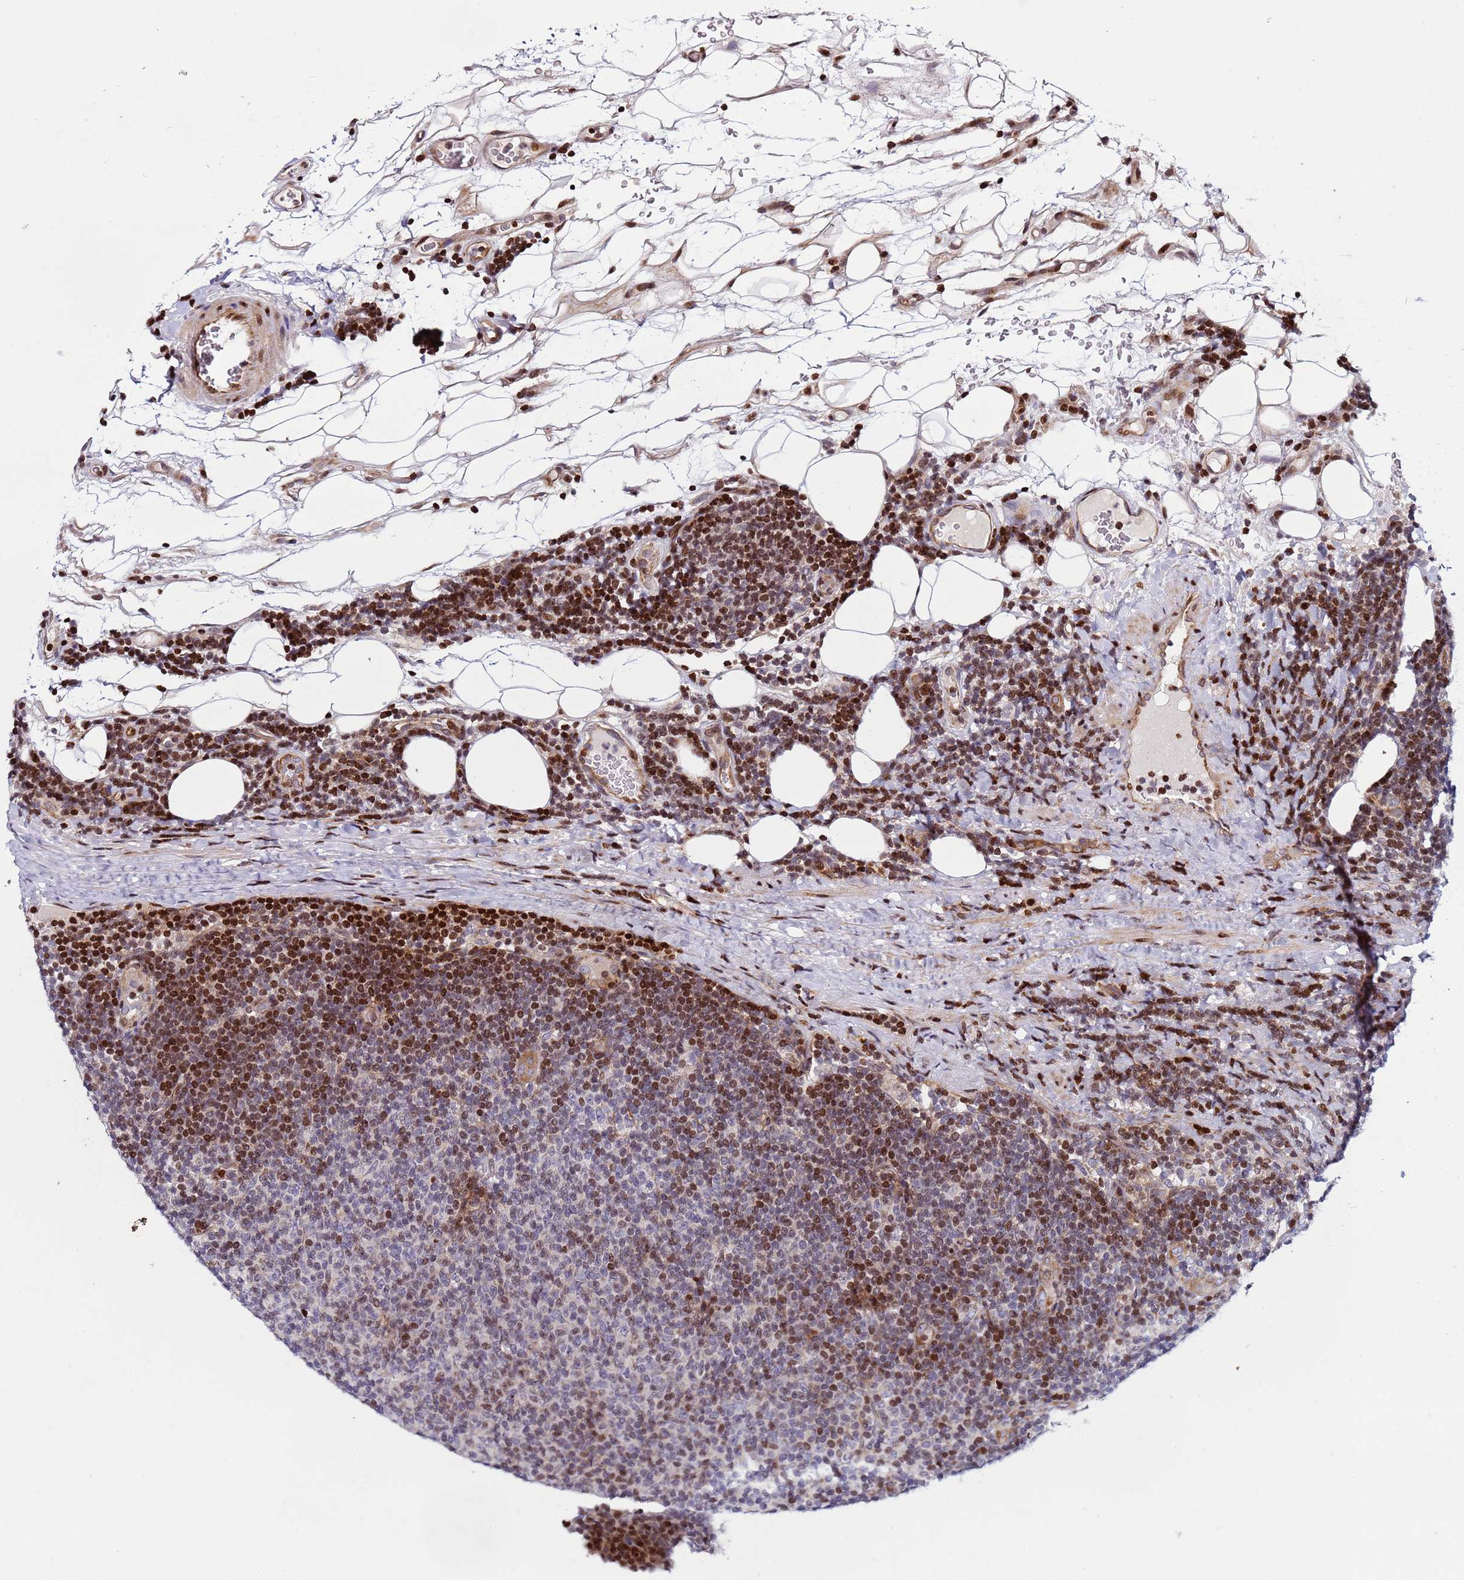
{"staining": {"intensity": "strong", "quantity": "25%-75%", "location": "nuclear"}, "tissue": "lymphoma", "cell_type": "Tumor cells", "image_type": "cancer", "snomed": [{"axis": "morphology", "description": "Malignant lymphoma, non-Hodgkin's type, Low grade"}, {"axis": "topography", "description": "Lymph node"}], "caption": "This is a photomicrograph of immunohistochemistry (IHC) staining of malignant lymphoma, non-Hodgkin's type (low-grade), which shows strong expression in the nuclear of tumor cells.", "gene": "WBP11", "patient": {"sex": "male", "age": 66}}